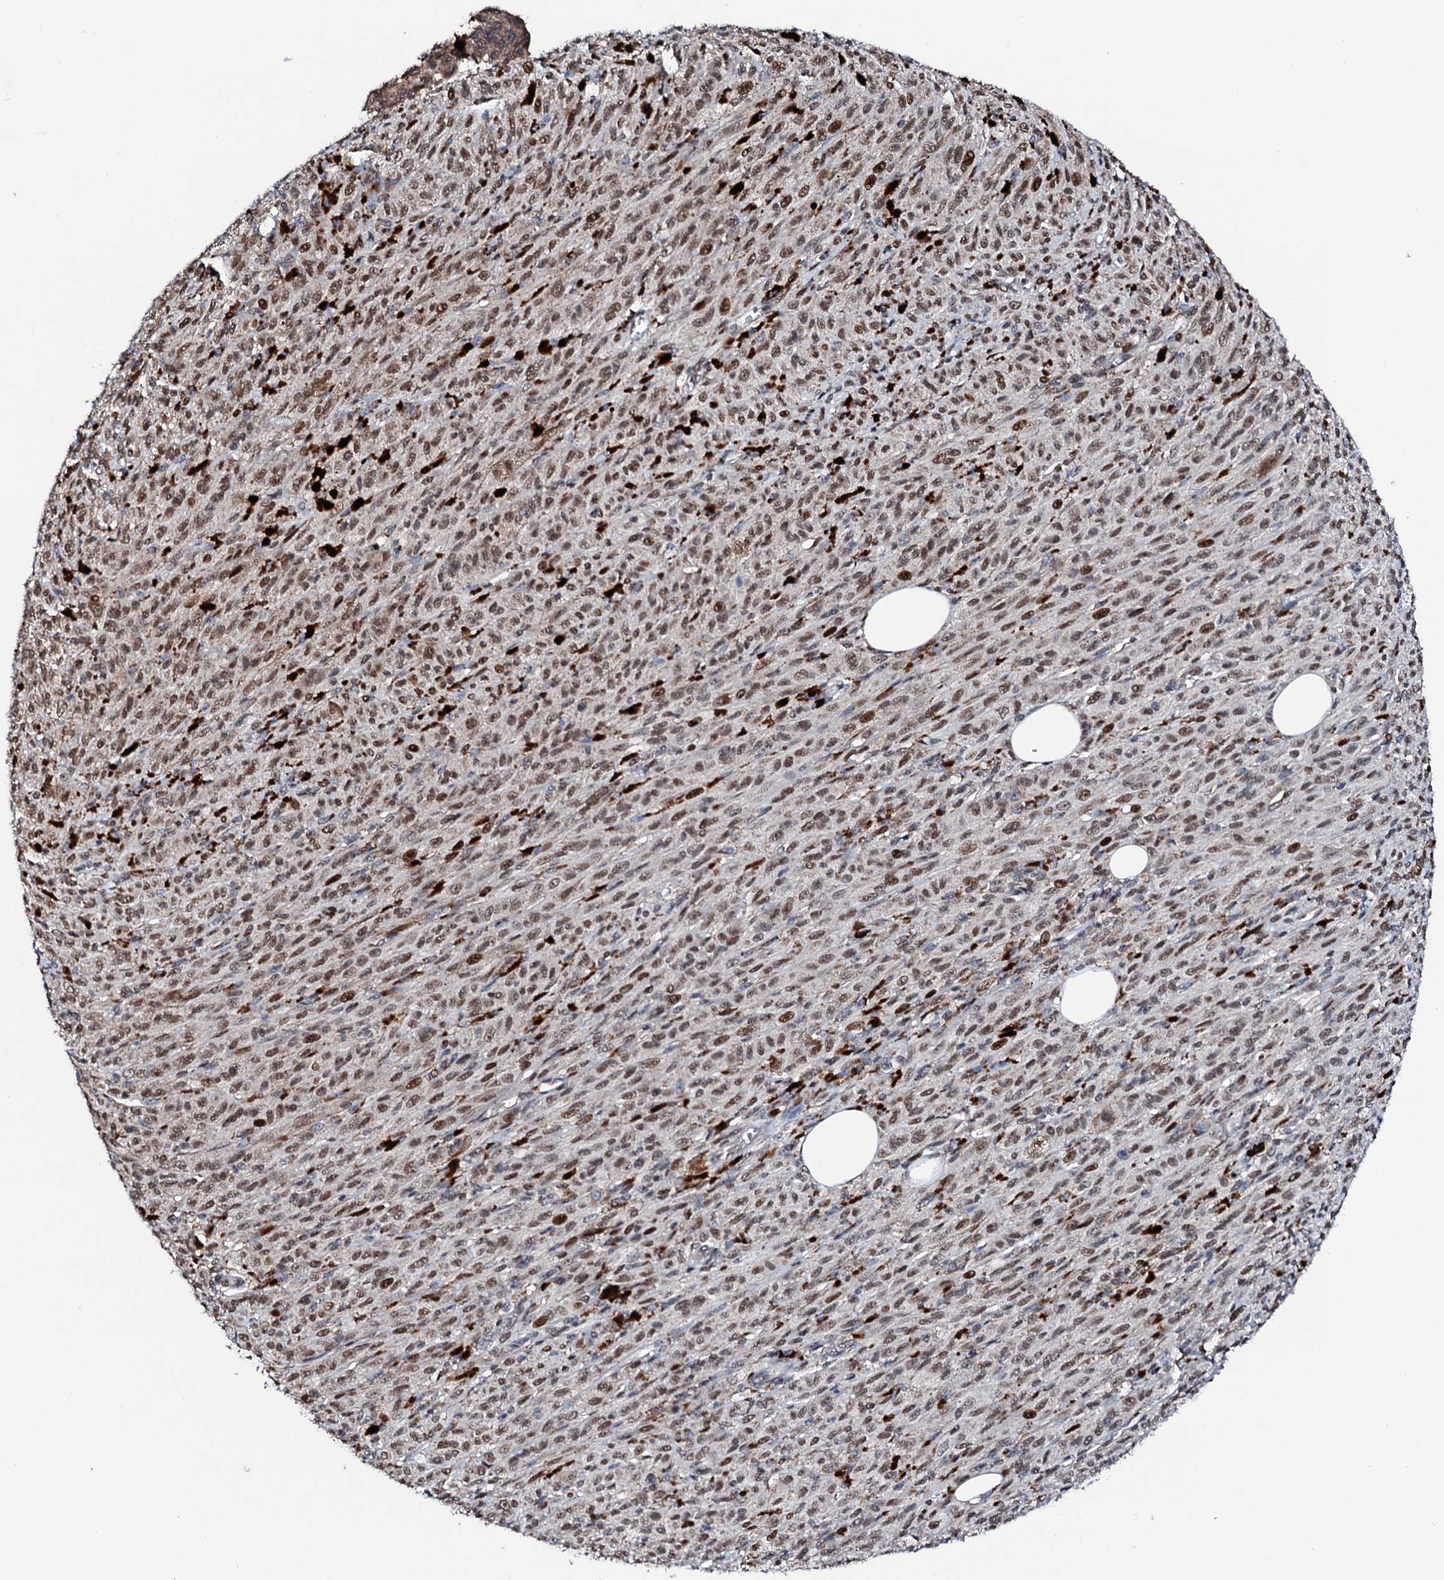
{"staining": {"intensity": "moderate", "quantity": ">75%", "location": "nuclear"}, "tissue": "melanoma", "cell_type": "Tumor cells", "image_type": "cancer", "snomed": [{"axis": "morphology", "description": "Malignant melanoma, NOS"}, {"axis": "topography", "description": "Skin"}], "caption": "Melanoma stained with a protein marker displays moderate staining in tumor cells.", "gene": "KIF18A", "patient": {"sex": "female", "age": 52}}